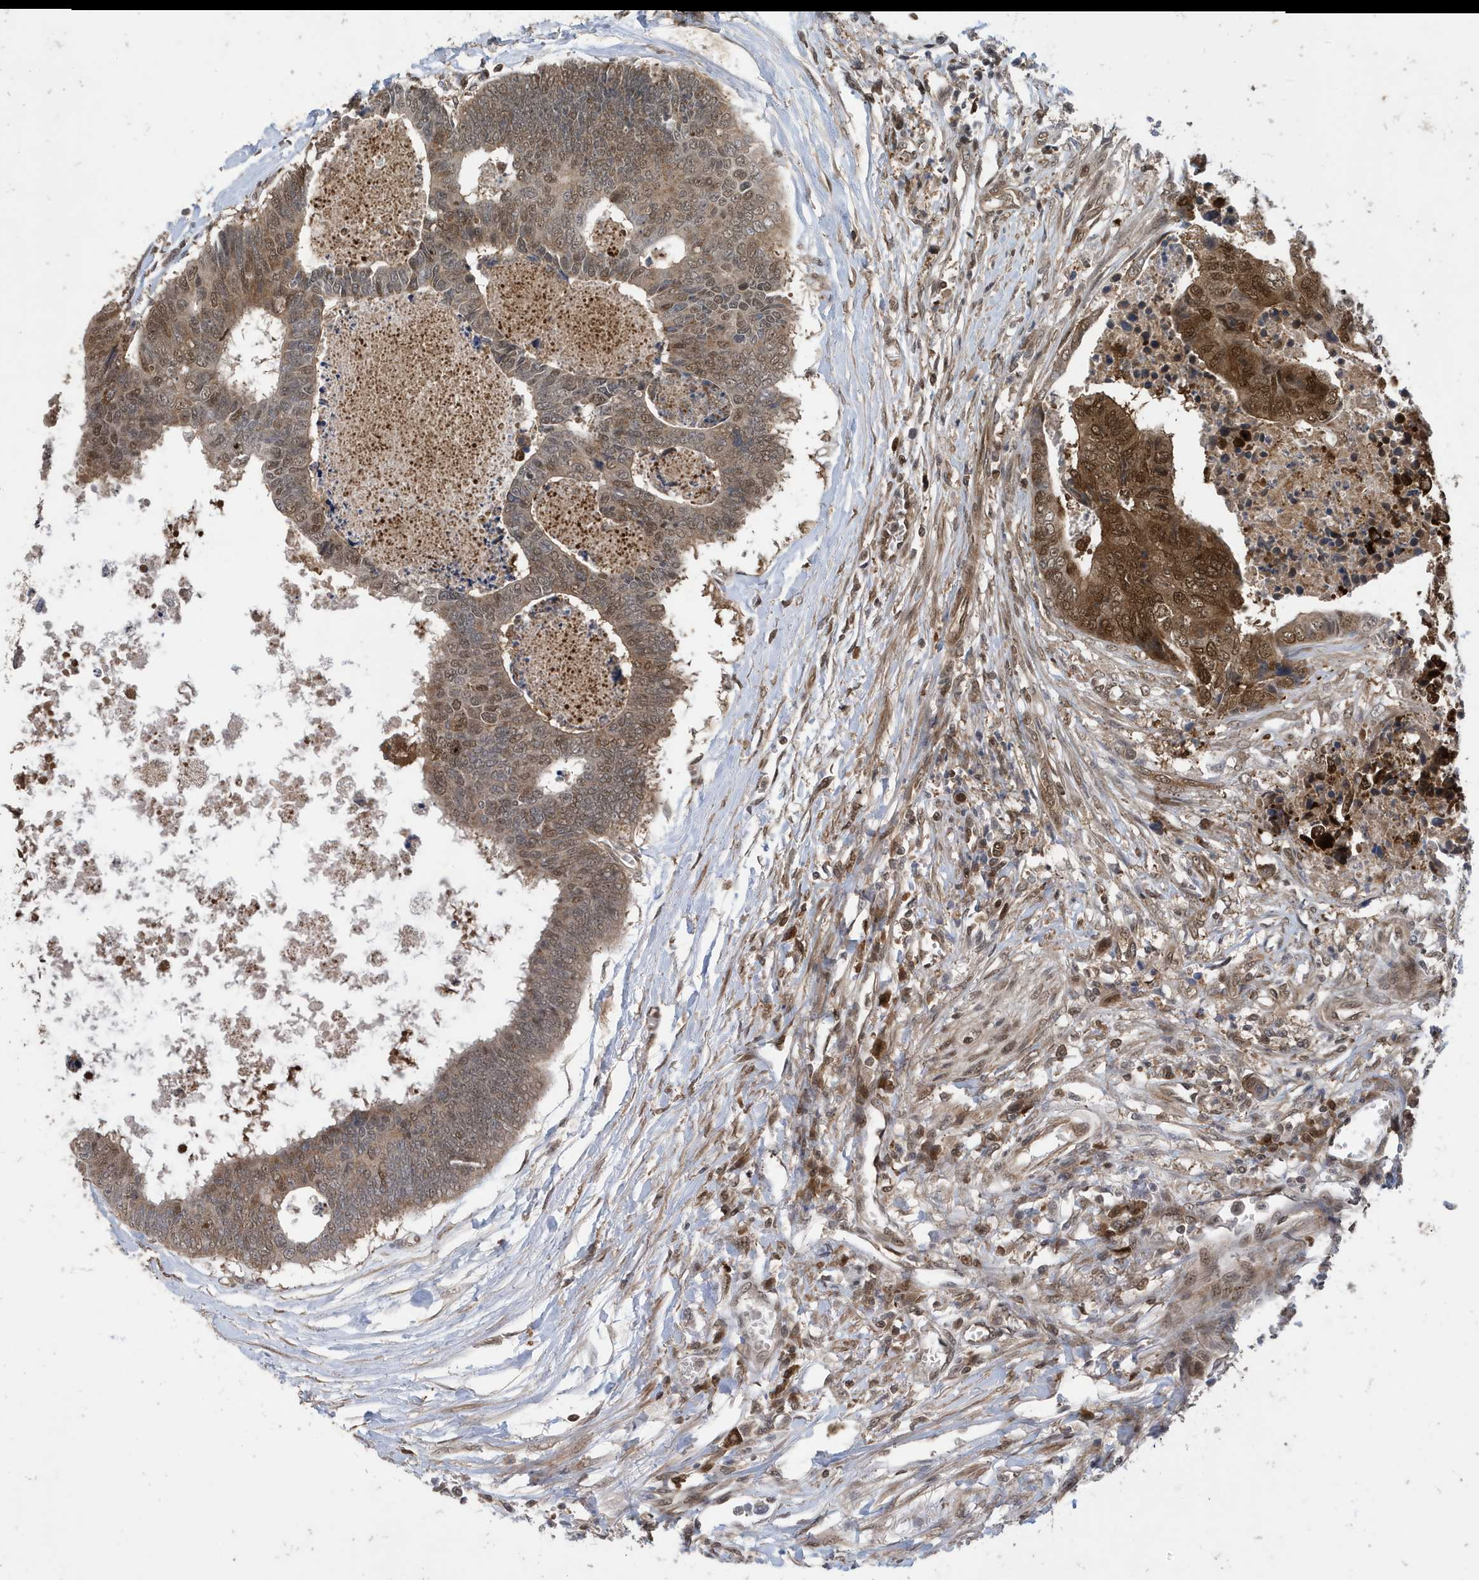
{"staining": {"intensity": "moderate", "quantity": ">75%", "location": "cytoplasmic/membranous,nuclear"}, "tissue": "colorectal cancer", "cell_type": "Tumor cells", "image_type": "cancer", "snomed": [{"axis": "morphology", "description": "Adenocarcinoma, NOS"}, {"axis": "topography", "description": "Rectum"}], "caption": "Immunohistochemistry (IHC) of human adenocarcinoma (colorectal) reveals medium levels of moderate cytoplasmic/membranous and nuclear staining in about >75% of tumor cells. (IHC, brightfield microscopy, high magnification).", "gene": "UBQLN1", "patient": {"sex": "male", "age": 84}}